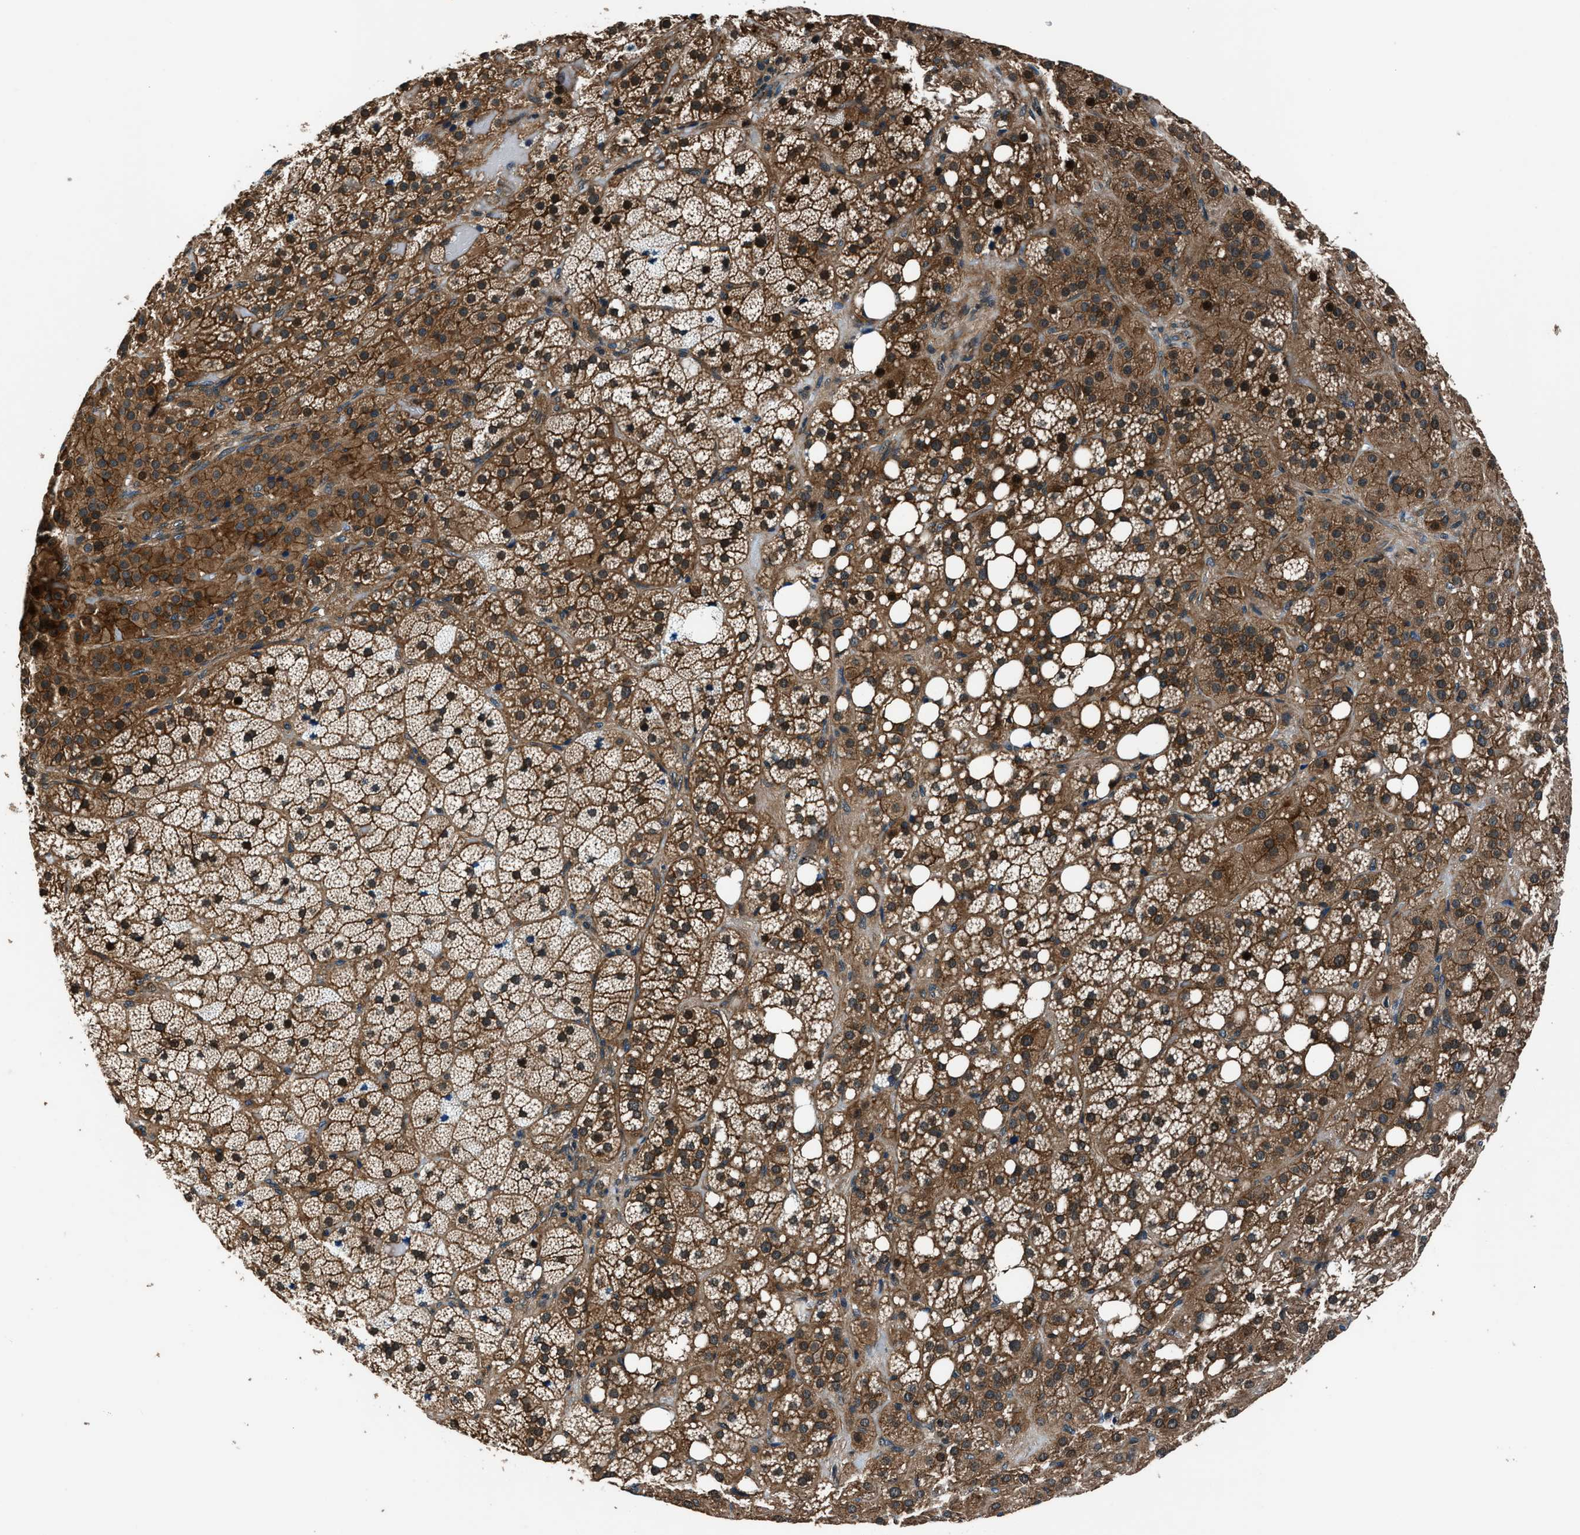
{"staining": {"intensity": "strong", "quantity": ">75%", "location": "cytoplasmic/membranous"}, "tissue": "adrenal gland", "cell_type": "Glandular cells", "image_type": "normal", "snomed": [{"axis": "morphology", "description": "Normal tissue, NOS"}, {"axis": "topography", "description": "Adrenal gland"}], "caption": "This is an image of IHC staining of unremarkable adrenal gland, which shows strong positivity in the cytoplasmic/membranous of glandular cells.", "gene": "ARHGEF11", "patient": {"sex": "female", "age": 59}}